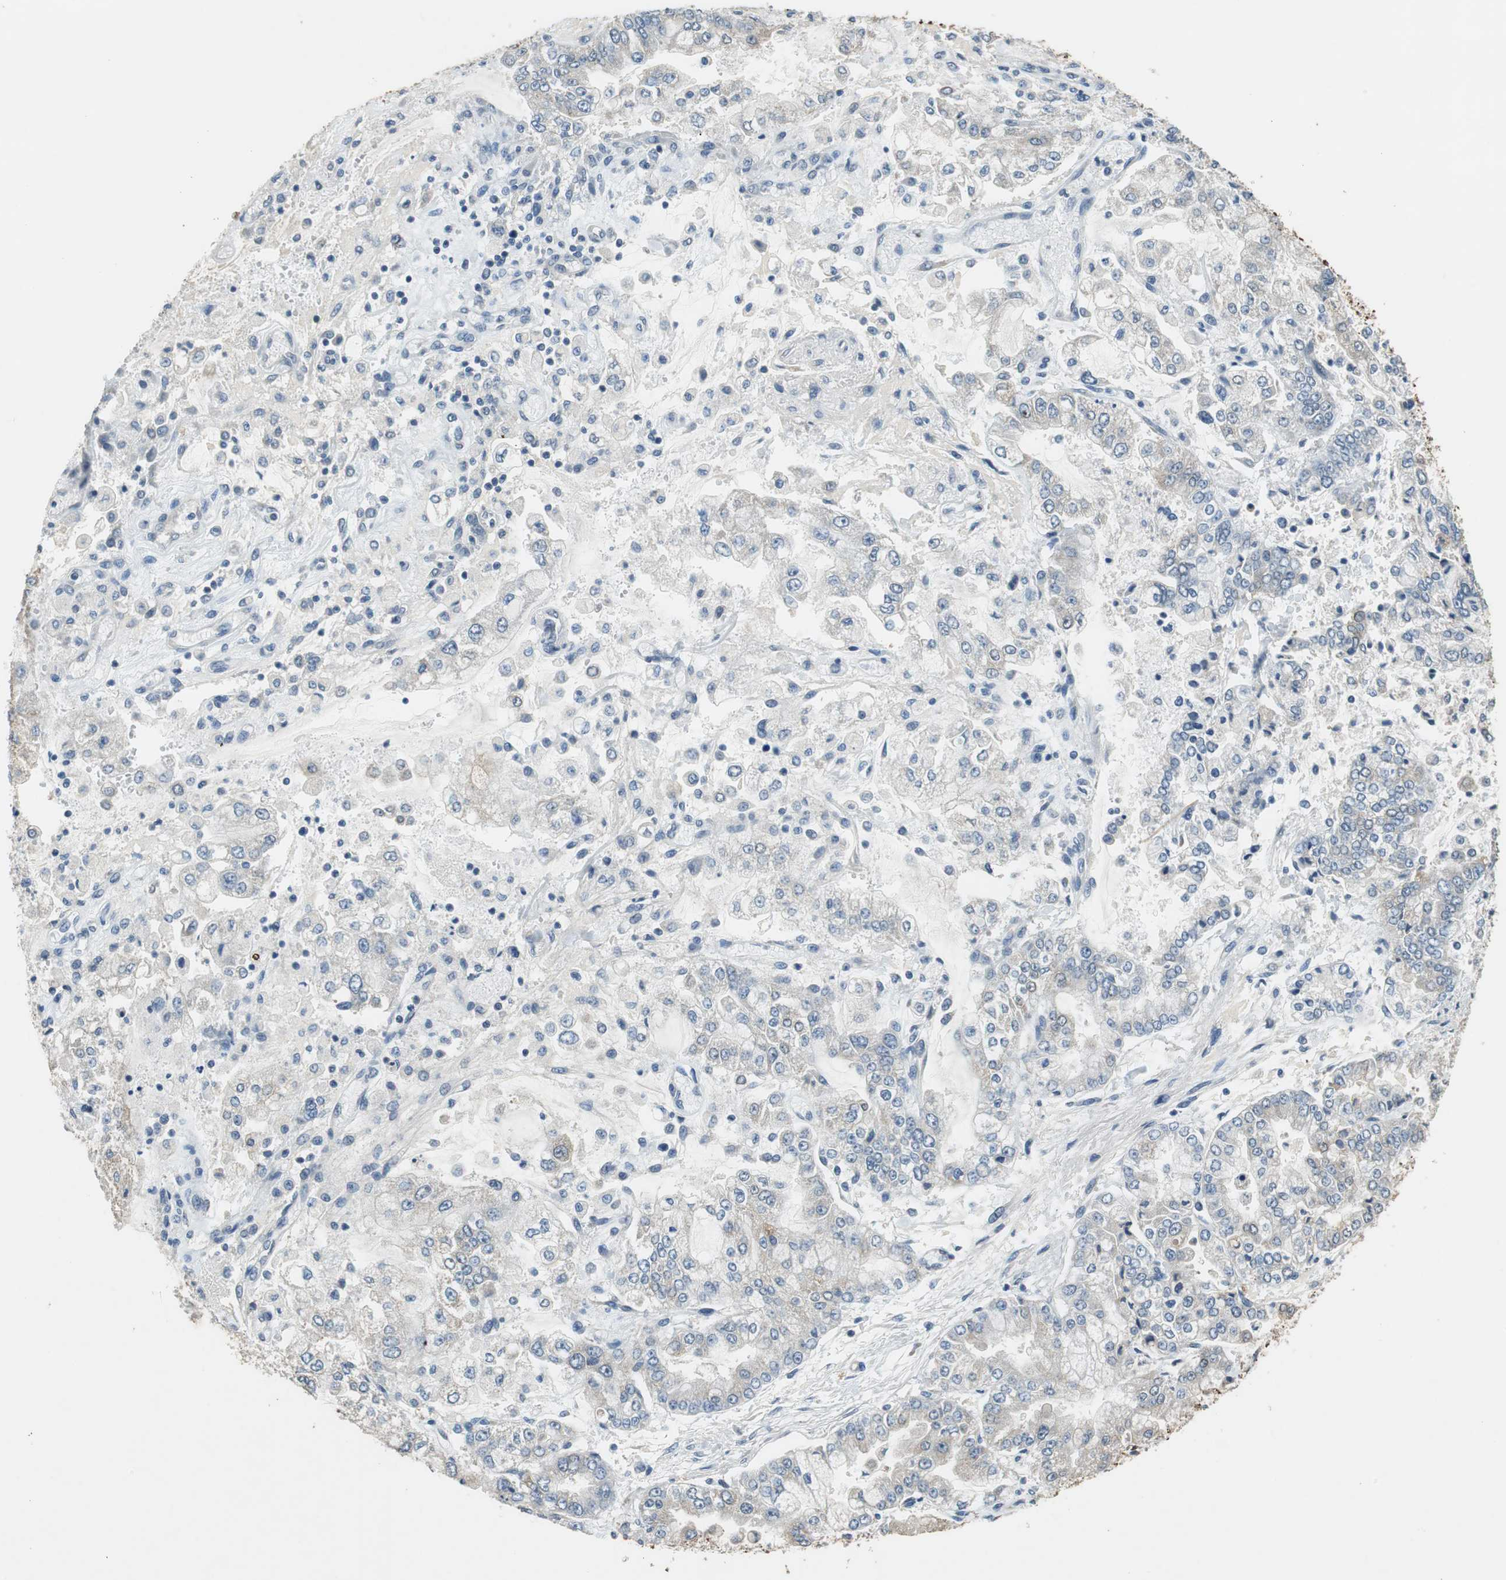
{"staining": {"intensity": "weak", "quantity": "<25%", "location": "cytoplasmic/membranous"}, "tissue": "stomach cancer", "cell_type": "Tumor cells", "image_type": "cancer", "snomed": [{"axis": "morphology", "description": "Adenocarcinoma, NOS"}, {"axis": "topography", "description": "Stomach"}], "caption": "Immunohistochemistry photomicrograph of neoplastic tissue: stomach cancer stained with DAB displays no significant protein staining in tumor cells.", "gene": "ALDH4A1", "patient": {"sex": "male", "age": 76}}